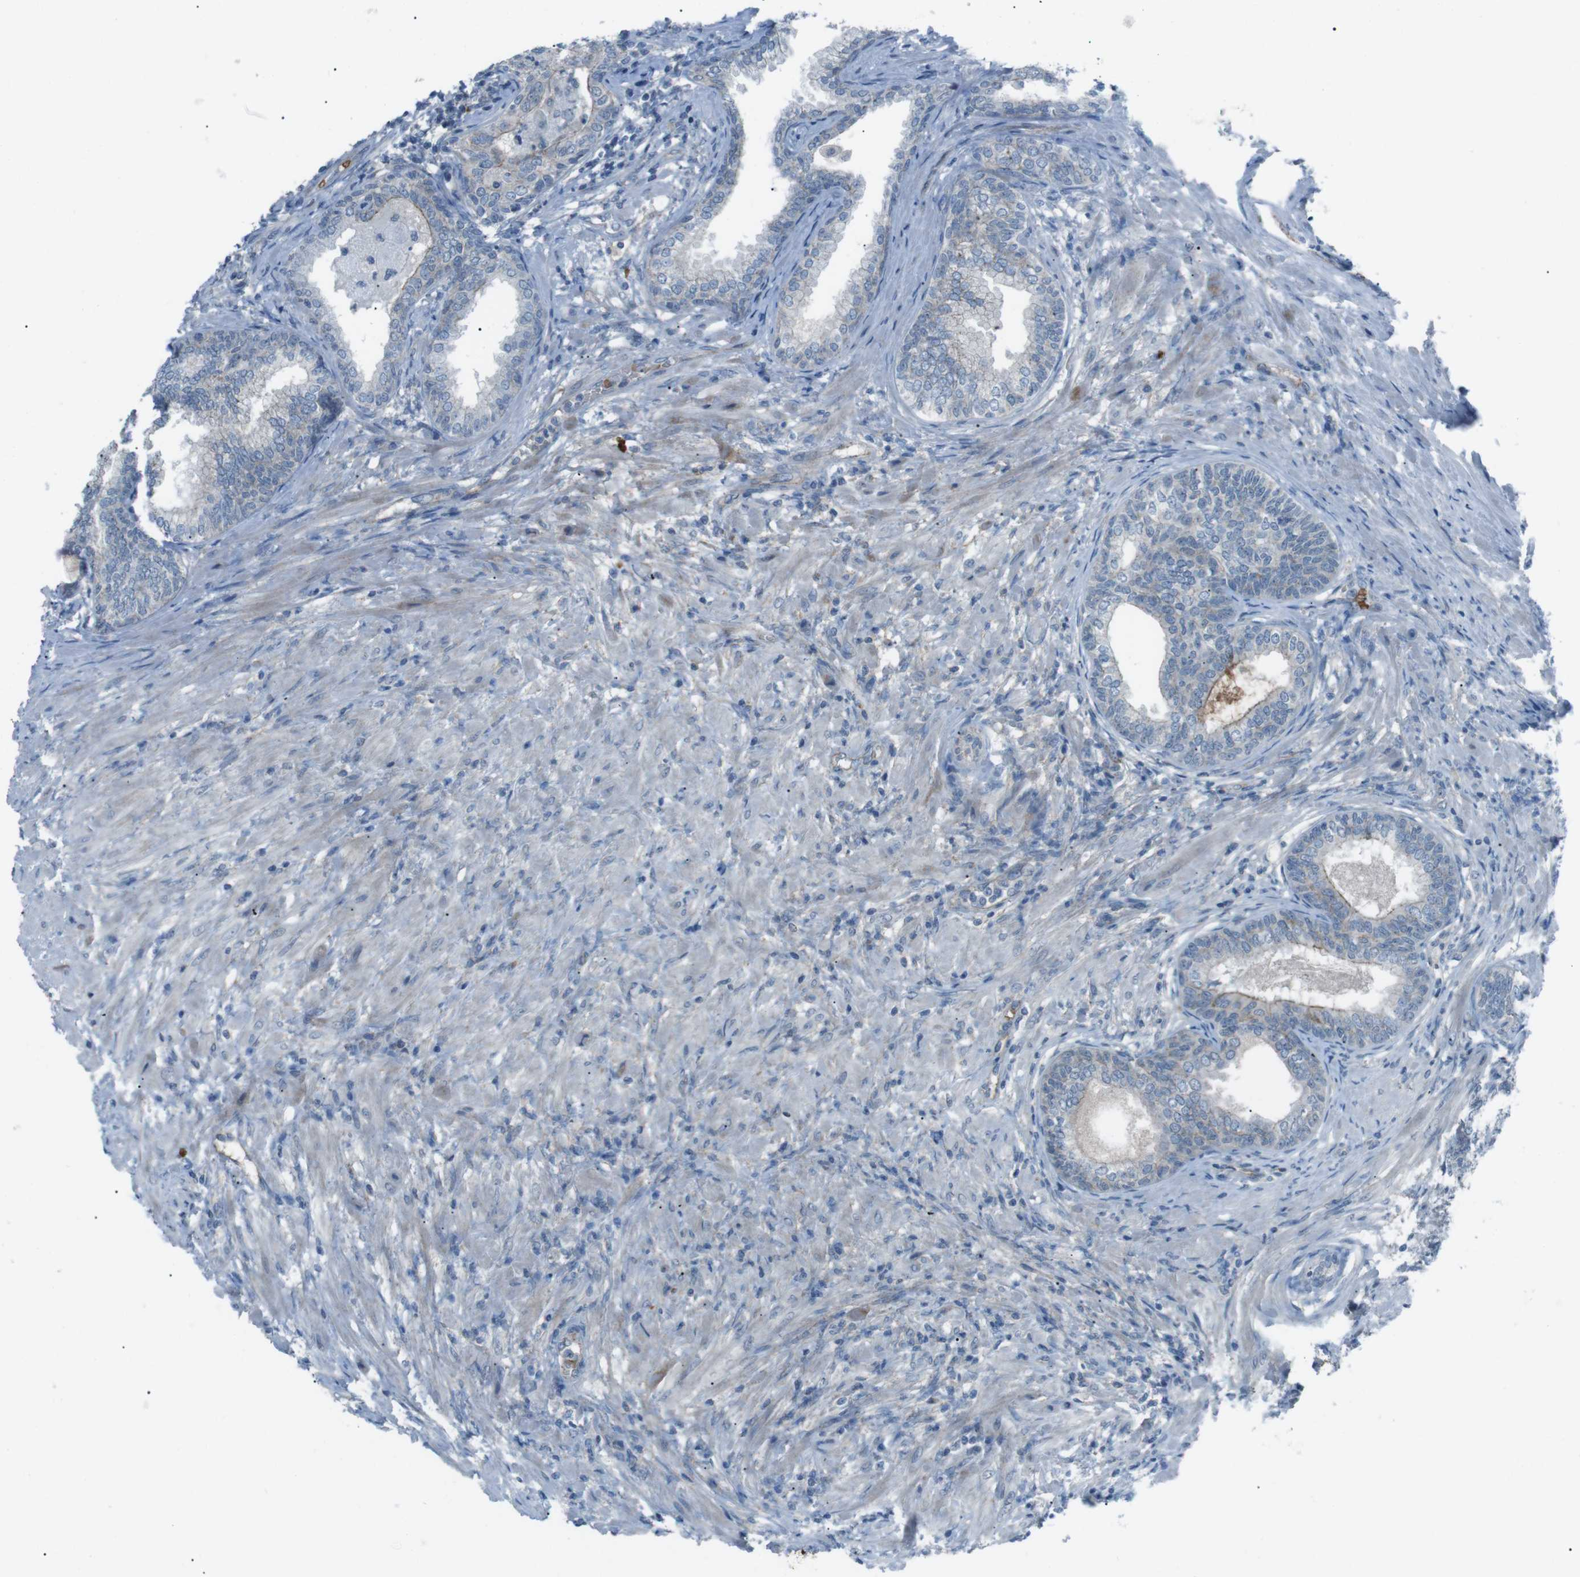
{"staining": {"intensity": "weak", "quantity": "<25%", "location": "cytoplasmic/membranous"}, "tissue": "prostate", "cell_type": "Glandular cells", "image_type": "normal", "snomed": [{"axis": "morphology", "description": "Normal tissue, NOS"}, {"axis": "topography", "description": "Prostate"}], "caption": "IHC image of benign human prostate stained for a protein (brown), which demonstrates no staining in glandular cells.", "gene": "SPTA1", "patient": {"sex": "male", "age": 76}}